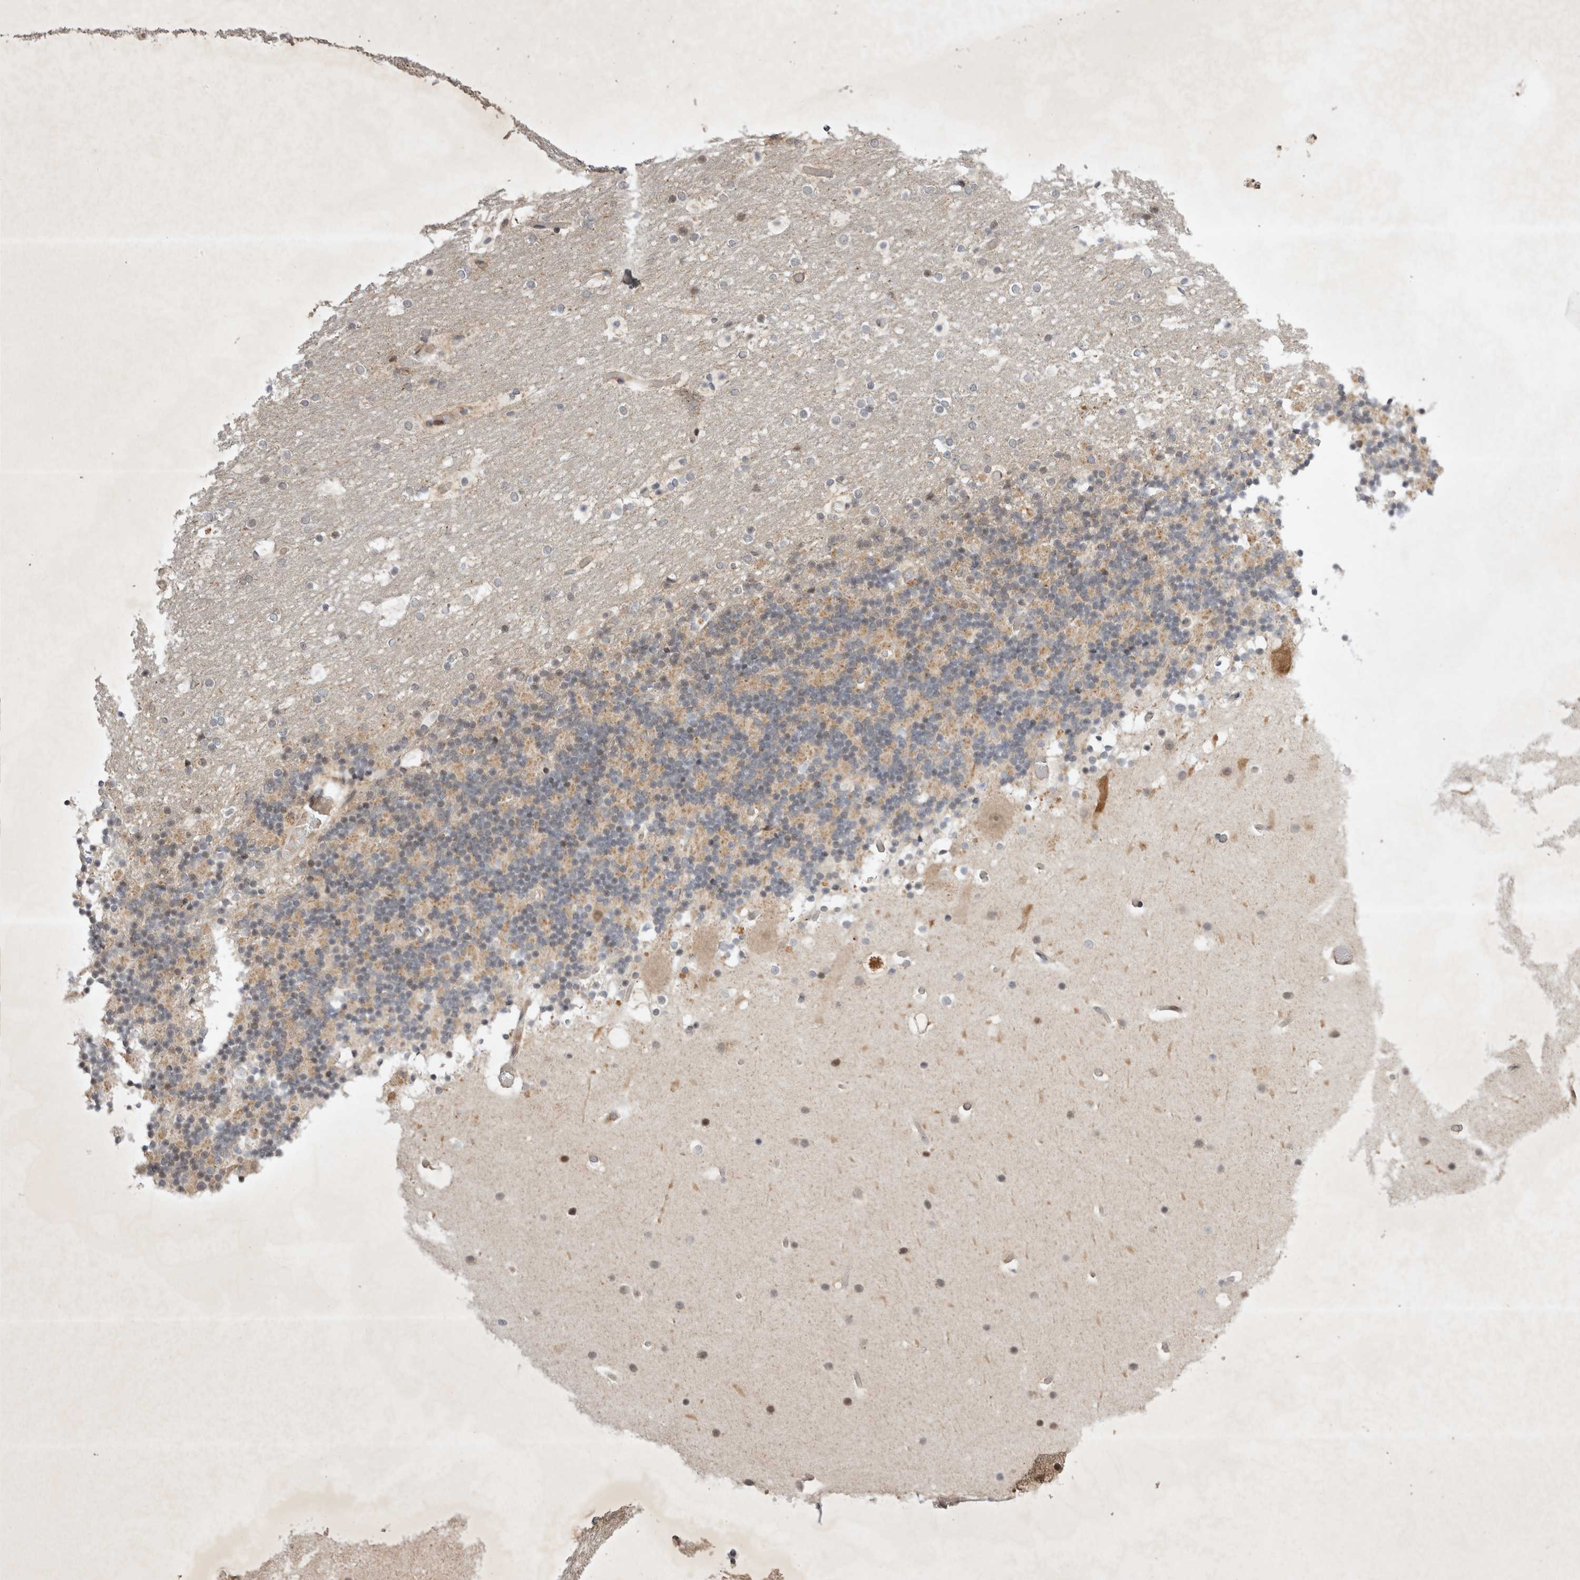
{"staining": {"intensity": "weak", "quantity": ">75%", "location": "cytoplasmic/membranous"}, "tissue": "cerebellum", "cell_type": "Cells in granular layer", "image_type": "normal", "snomed": [{"axis": "morphology", "description": "Normal tissue, NOS"}, {"axis": "topography", "description": "Cerebellum"}], "caption": "Immunohistochemistry (IHC) micrograph of normal human cerebellum stained for a protein (brown), which demonstrates low levels of weak cytoplasmic/membranous expression in approximately >75% of cells in granular layer.", "gene": "EIF2AK1", "patient": {"sex": "male", "age": 57}}